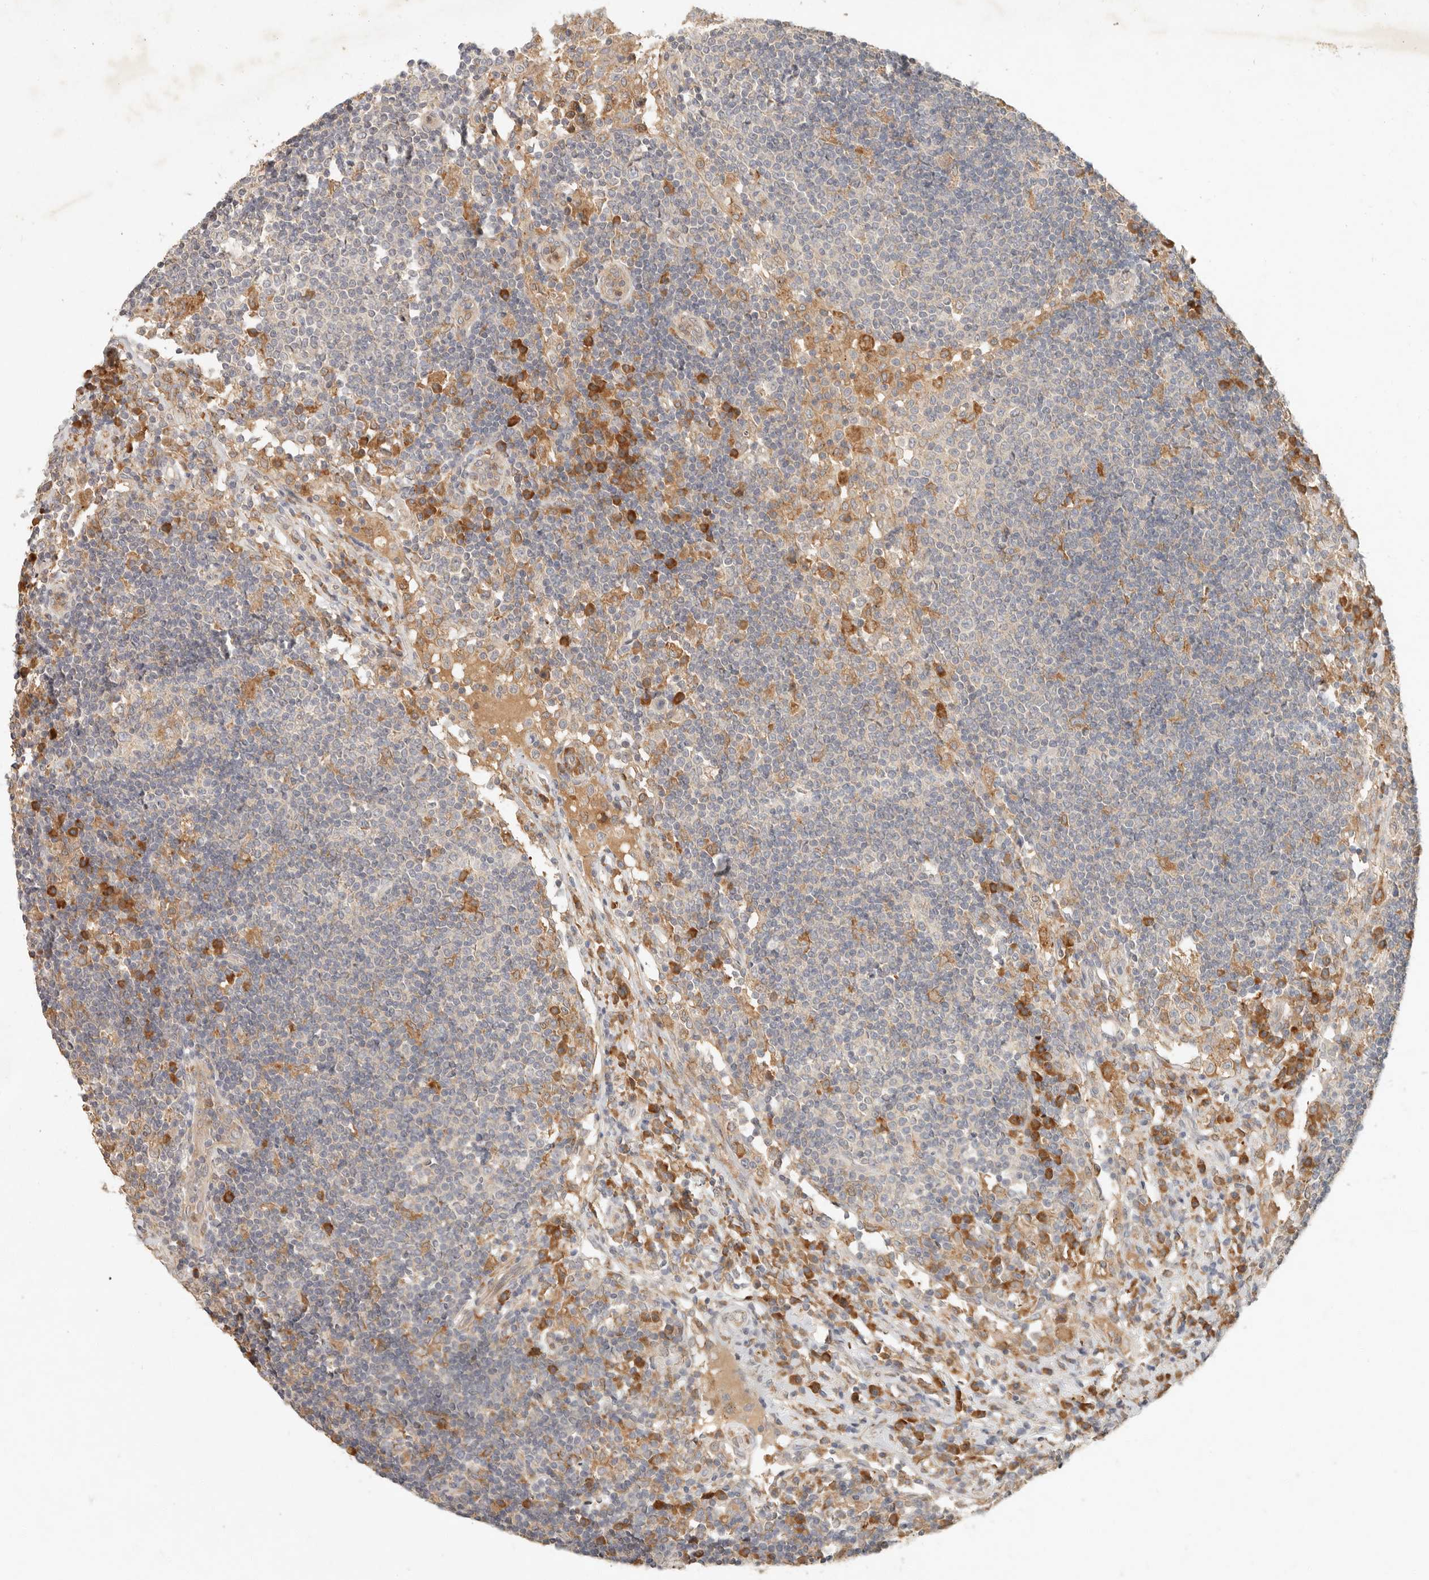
{"staining": {"intensity": "weak", "quantity": ">75%", "location": "cytoplasmic/membranous"}, "tissue": "lymph node", "cell_type": "Germinal center cells", "image_type": "normal", "snomed": [{"axis": "morphology", "description": "Normal tissue, NOS"}, {"axis": "topography", "description": "Lymph node"}], "caption": "Immunohistochemical staining of benign human lymph node displays low levels of weak cytoplasmic/membranous expression in about >75% of germinal center cells. Using DAB (3,3'-diaminobenzidine) (brown) and hematoxylin (blue) stains, captured at high magnification using brightfield microscopy.", "gene": "ARHGEF10L", "patient": {"sex": "female", "age": 53}}